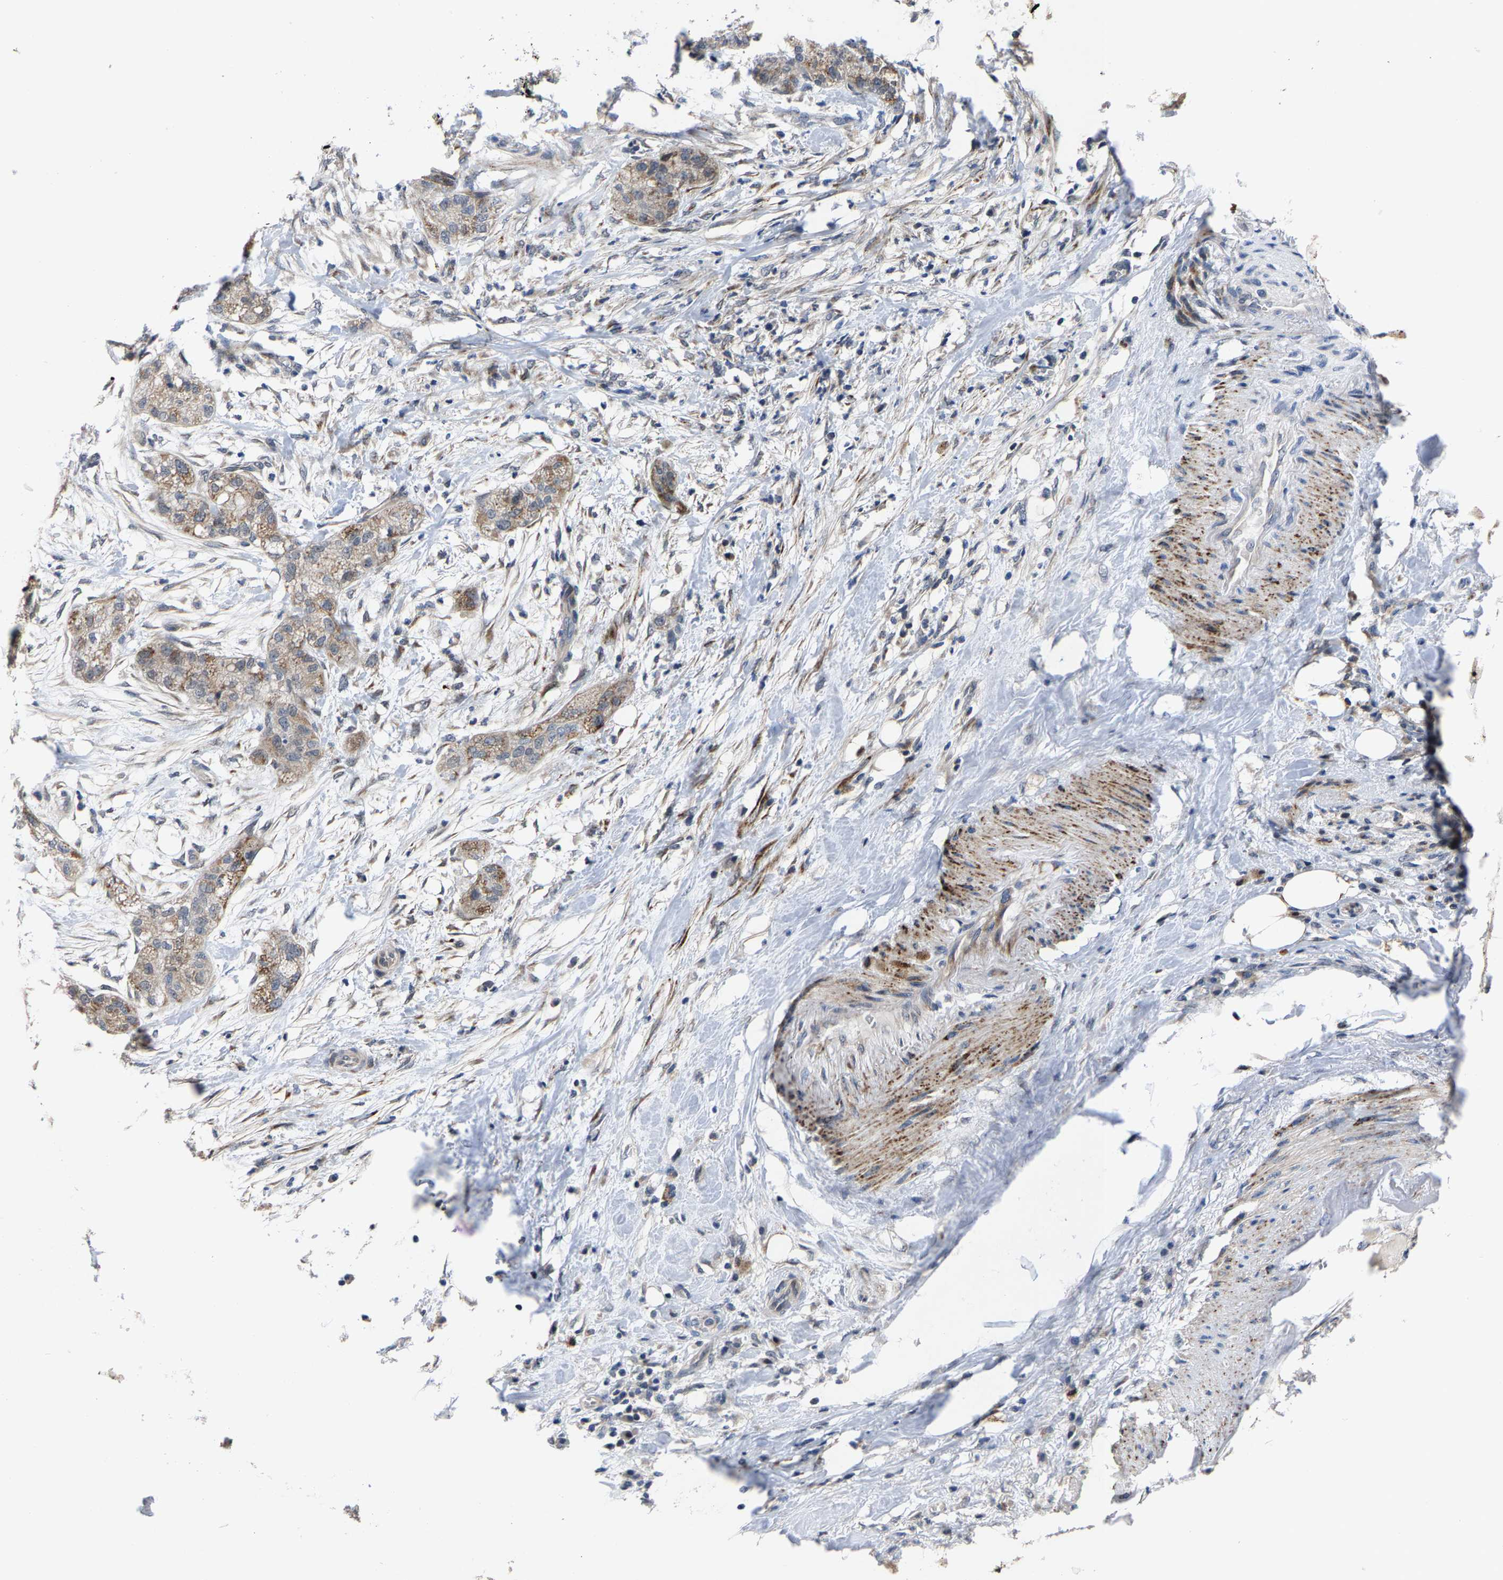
{"staining": {"intensity": "moderate", "quantity": "25%-75%", "location": "cytoplasmic/membranous"}, "tissue": "pancreatic cancer", "cell_type": "Tumor cells", "image_type": "cancer", "snomed": [{"axis": "morphology", "description": "Adenocarcinoma, NOS"}, {"axis": "topography", "description": "Pancreas"}], "caption": "Pancreatic cancer stained for a protein (brown) shows moderate cytoplasmic/membranous positive staining in approximately 25%-75% of tumor cells.", "gene": "TDRKH", "patient": {"sex": "female", "age": 78}}